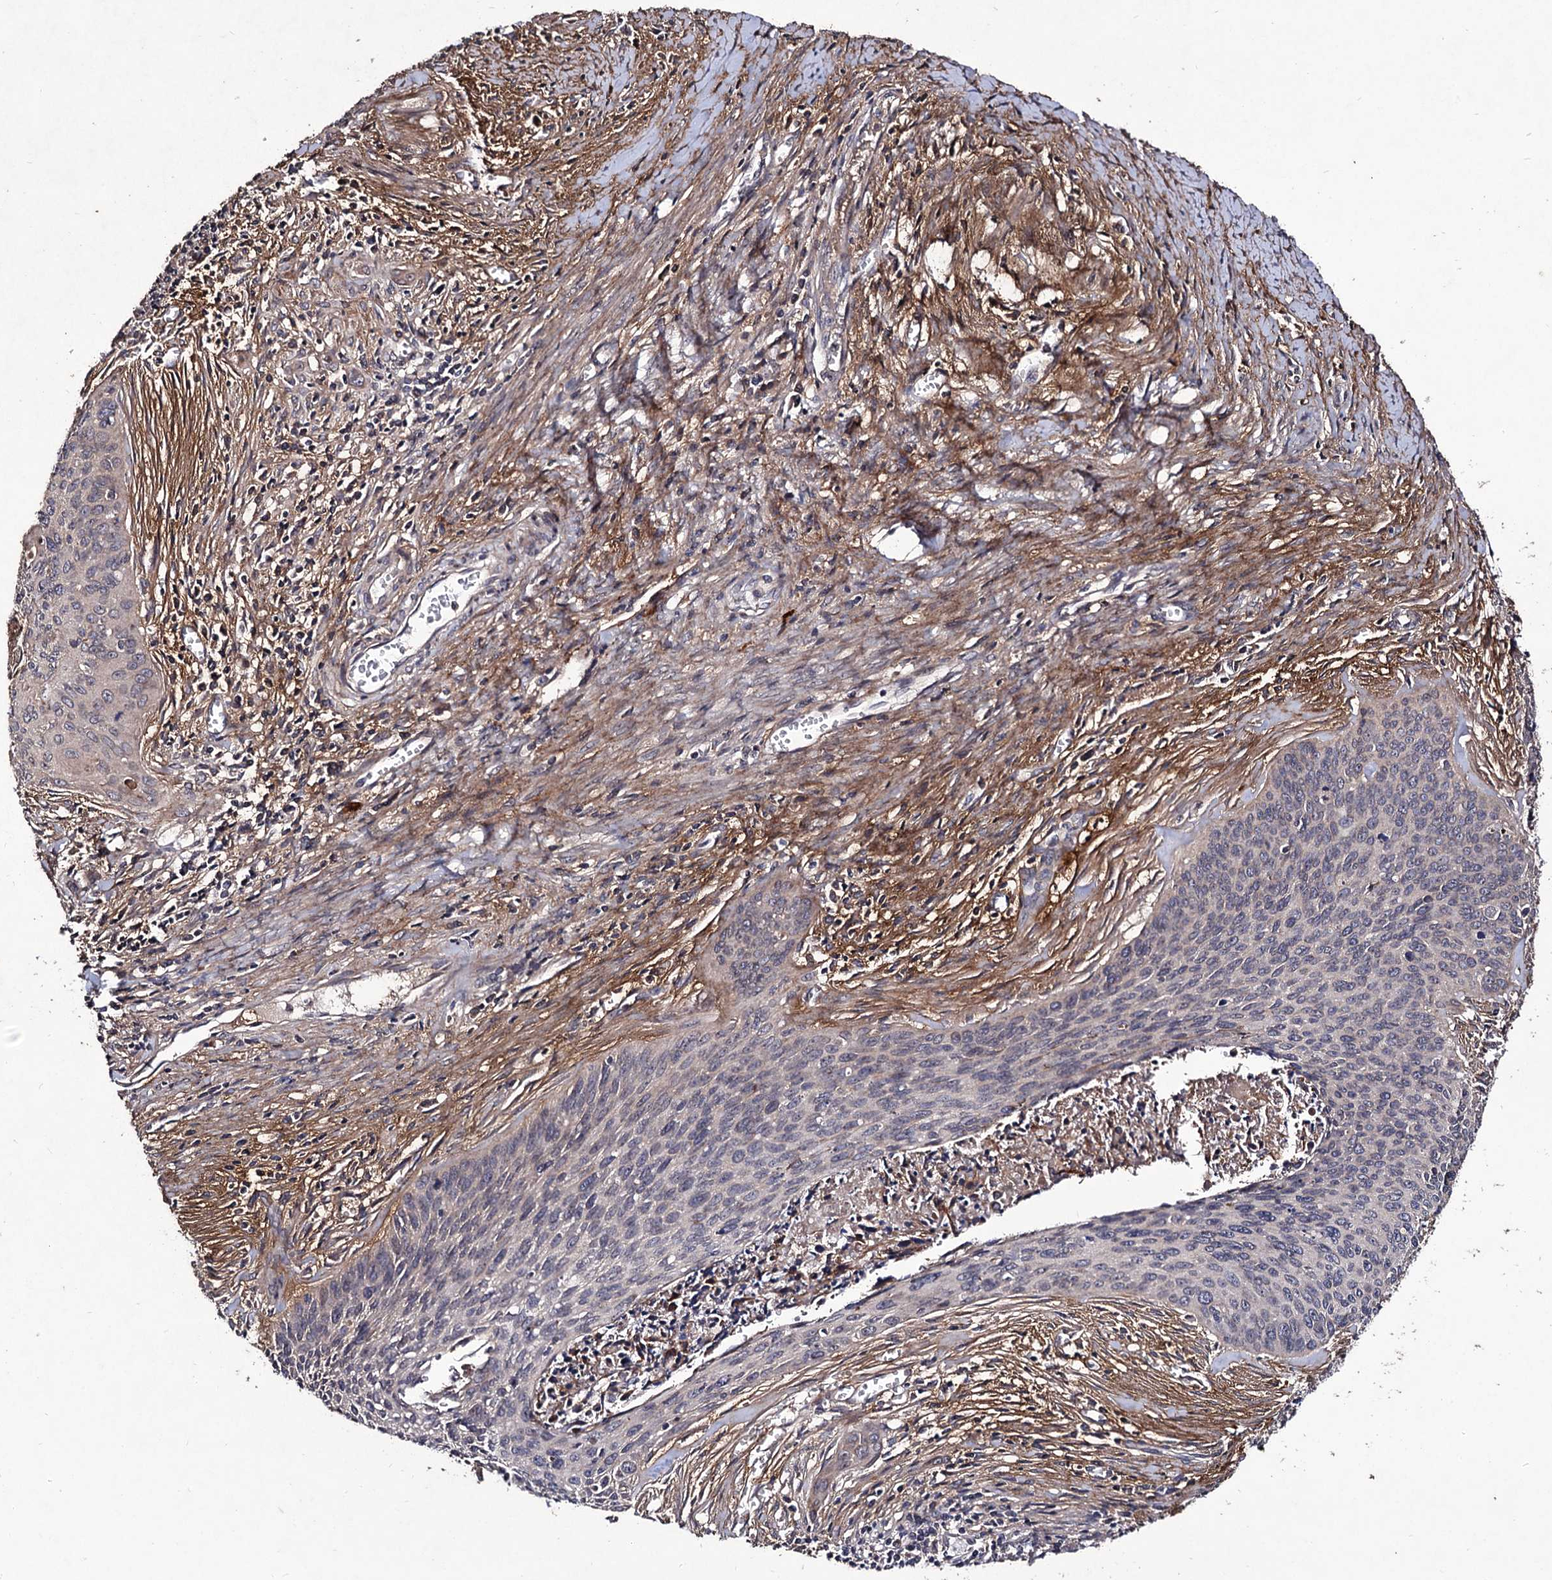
{"staining": {"intensity": "negative", "quantity": "none", "location": "none"}, "tissue": "cervical cancer", "cell_type": "Tumor cells", "image_type": "cancer", "snomed": [{"axis": "morphology", "description": "Squamous cell carcinoma, NOS"}, {"axis": "topography", "description": "Cervix"}], "caption": "Immunohistochemistry (IHC) micrograph of human cervical squamous cell carcinoma stained for a protein (brown), which demonstrates no staining in tumor cells.", "gene": "MYO1H", "patient": {"sex": "female", "age": 55}}